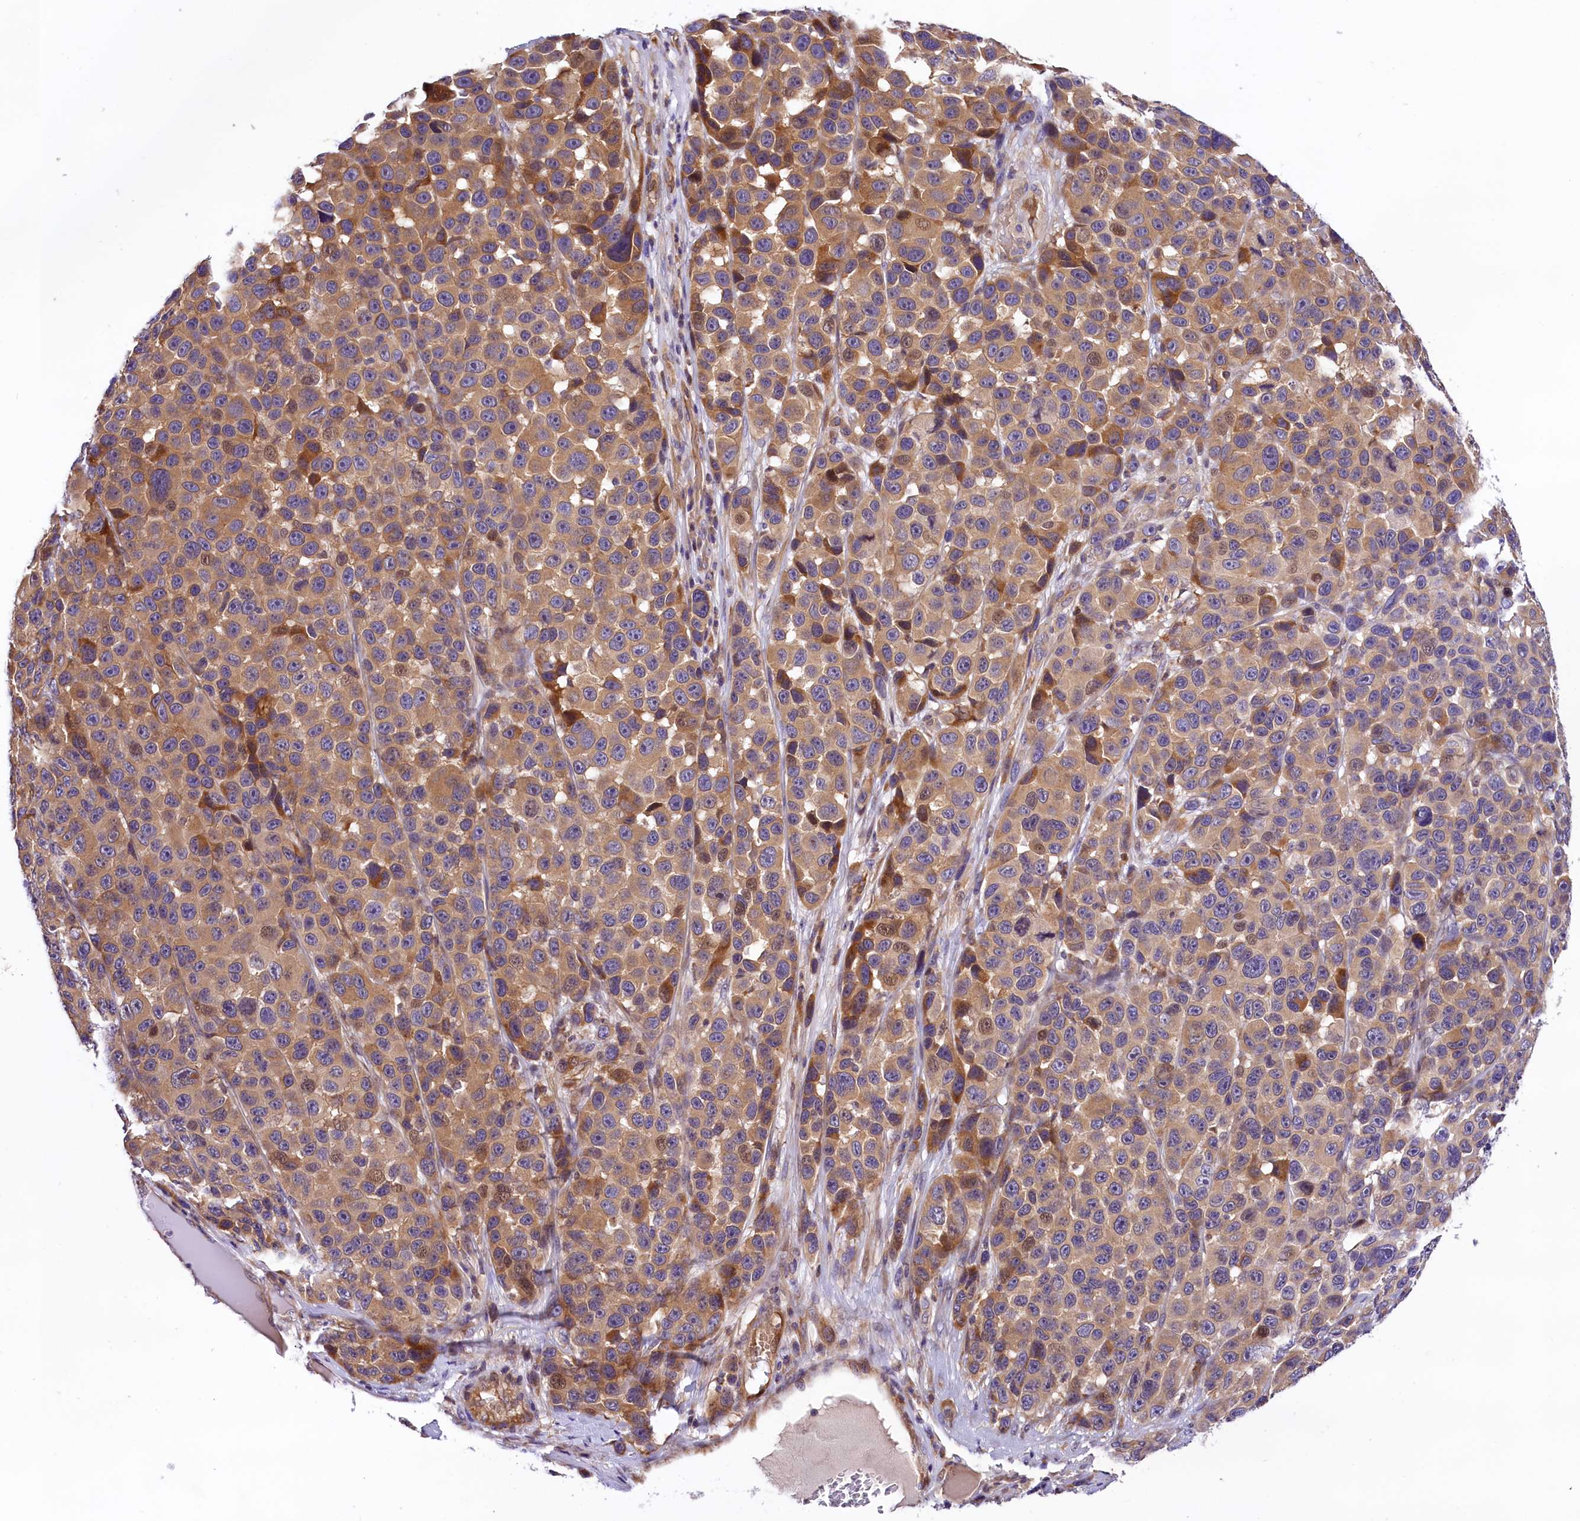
{"staining": {"intensity": "moderate", "quantity": "25%-75%", "location": "cytoplasmic/membranous,nuclear"}, "tissue": "melanoma", "cell_type": "Tumor cells", "image_type": "cancer", "snomed": [{"axis": "morphology", "description": "Malignant melanoma, NOS"}, {"axis": "topography", "description": "Skin"}], "caption": "Immunohistochemistry (IHC) histopathology image of neoplastic tissue: malignant melanoma stained using immunohistochemistry (IHC) reveals medium levels of moderate protein expression localized specifically in the cytoplasmic/membranous and nuclear of tumor cells, appearing as a cytoplasmic/membranous and nuclear brown color.", "gene": "ARMC6", "patient": {"sex": "male", "age": 53}}